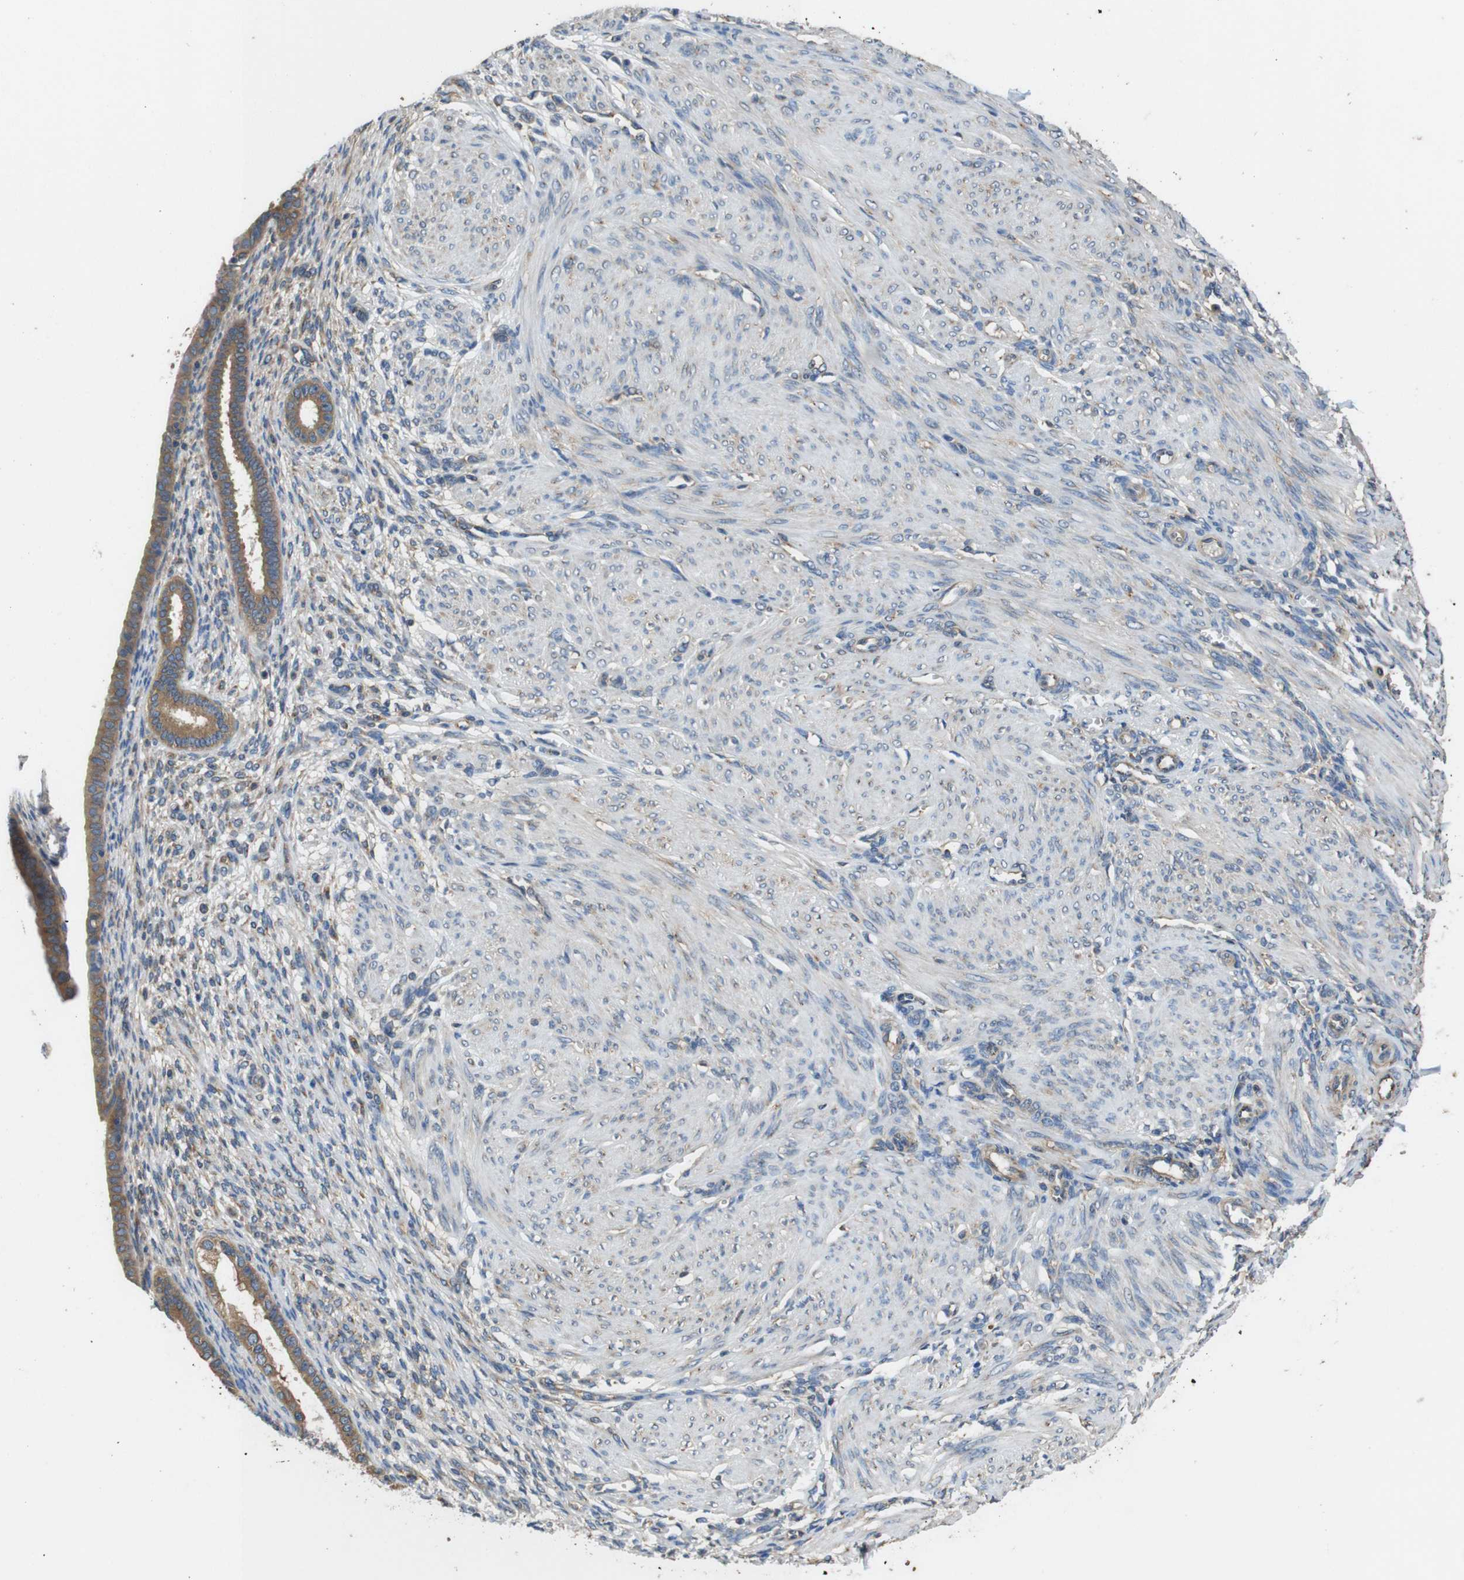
{"staining": {"intensity": "weak", "quantity": "25%-75%", "location": "cytoplasmic/membranous"}, "tissue": "endometrium", "cell_type": "Cells in endometrial stroma", "image_type": "normal", "snomed": [{"axis": "morphology", "description": "Normal tissue, NOS"}, {"axis": "topography", "description": "Endometrium"}], "caption": "Weak cytoplasmic/membranous positivity is appreciated in about 25%-75% of cells in endometrial stroma in unremarkable endometrium.", "gene": "DCTN1", "patient": {"sex": "female", "age": 72}}